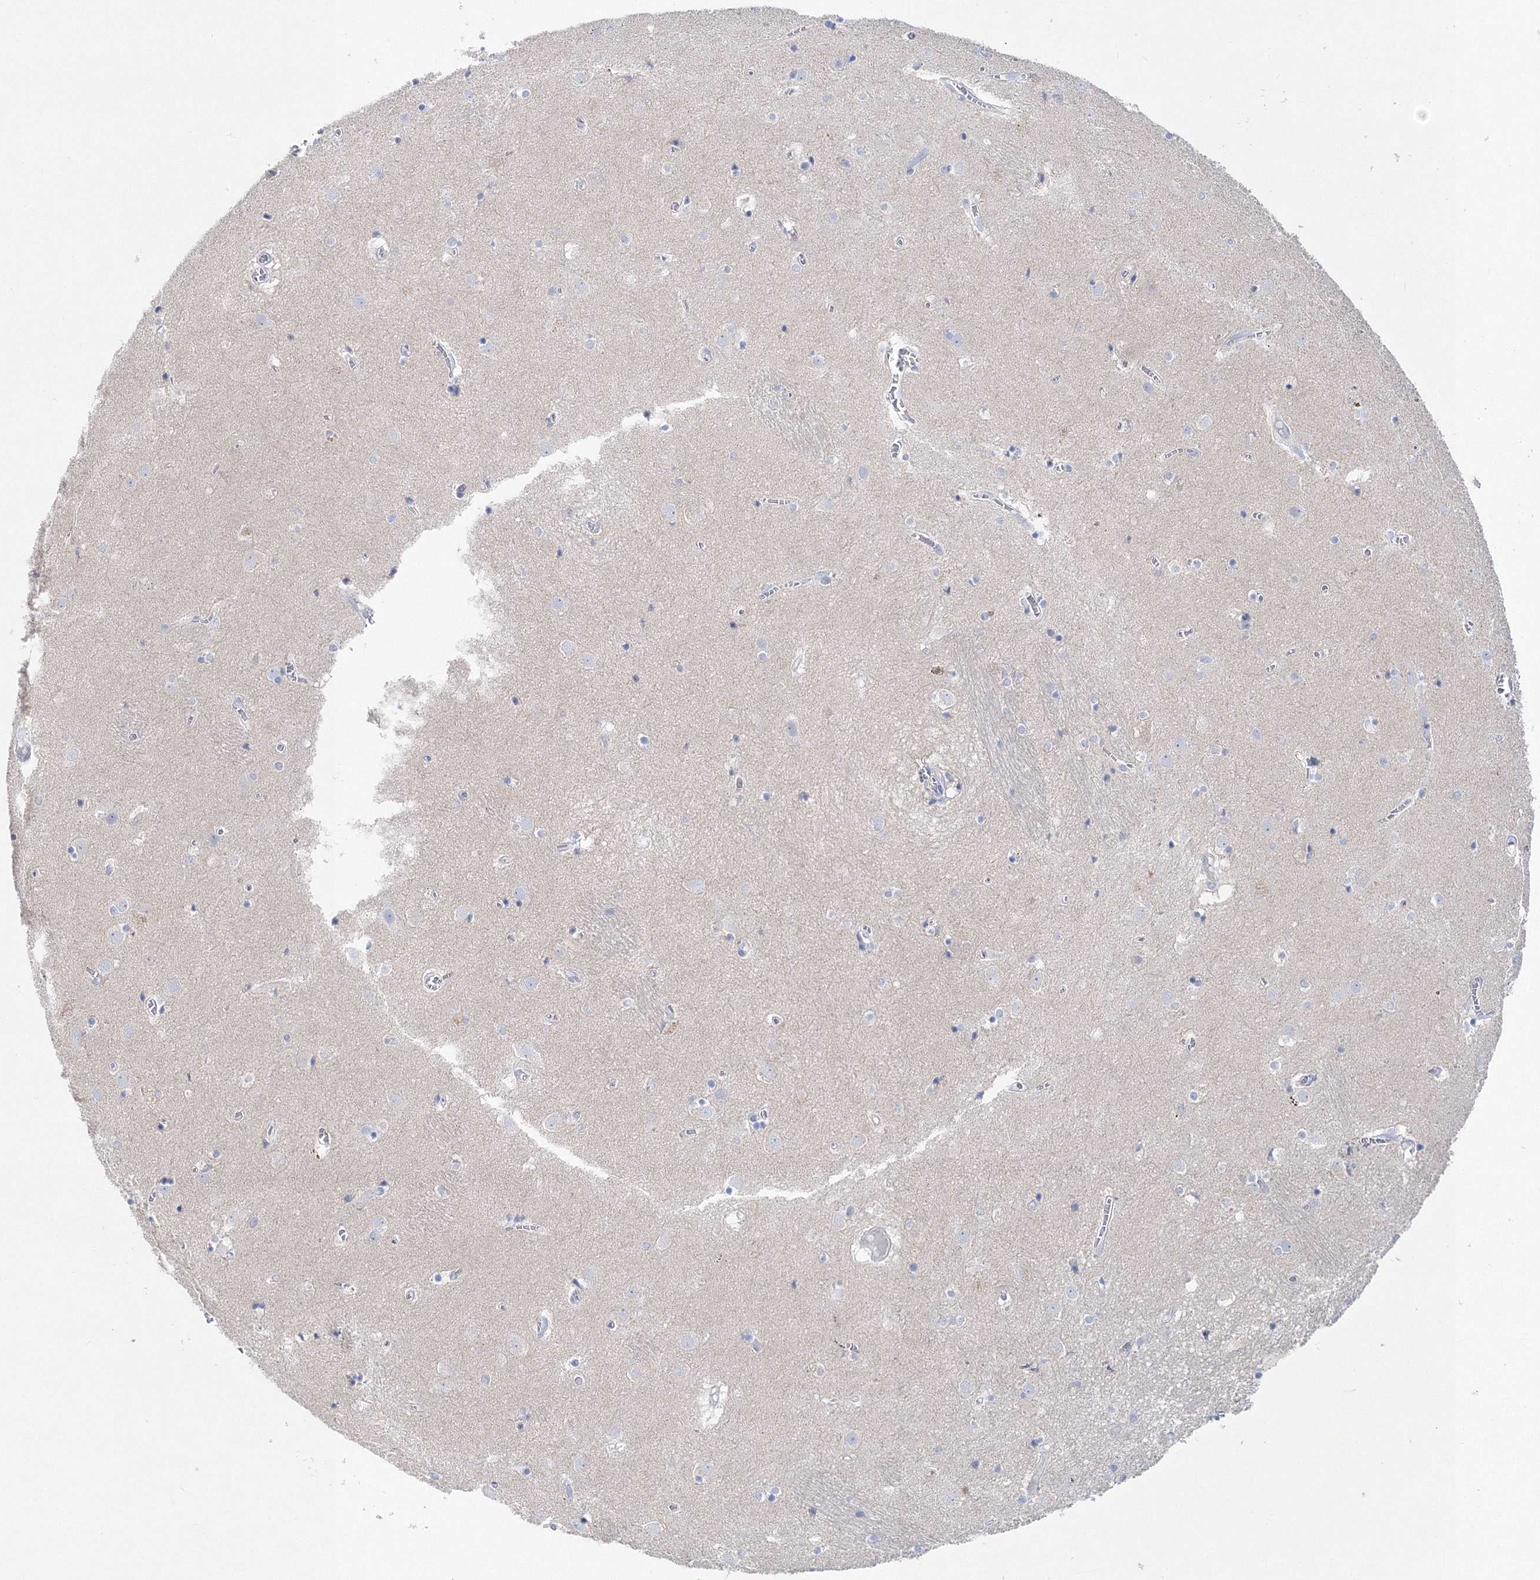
{"staining": {"intensity": "negative", "quantity": "none", "location": "none"}, "tissue": "caudate", "cell_type": "Glial cells", "image_type": "normal", "snomed": [{"axis": "morphology", "description": "Normal tissue, NOS"}, {"axis": "topography", "description": "Lateral ventricle wall"}], "caption": "DAB (3,3'-diaminobenzidine) immunohistochemical staining of benign human caudate shows no significant staining in glial cells. (IHC, brightfield microscopy, high magnification).", "gene": "HMGCS1", "patient": {"sex": "male", "age": 70}}